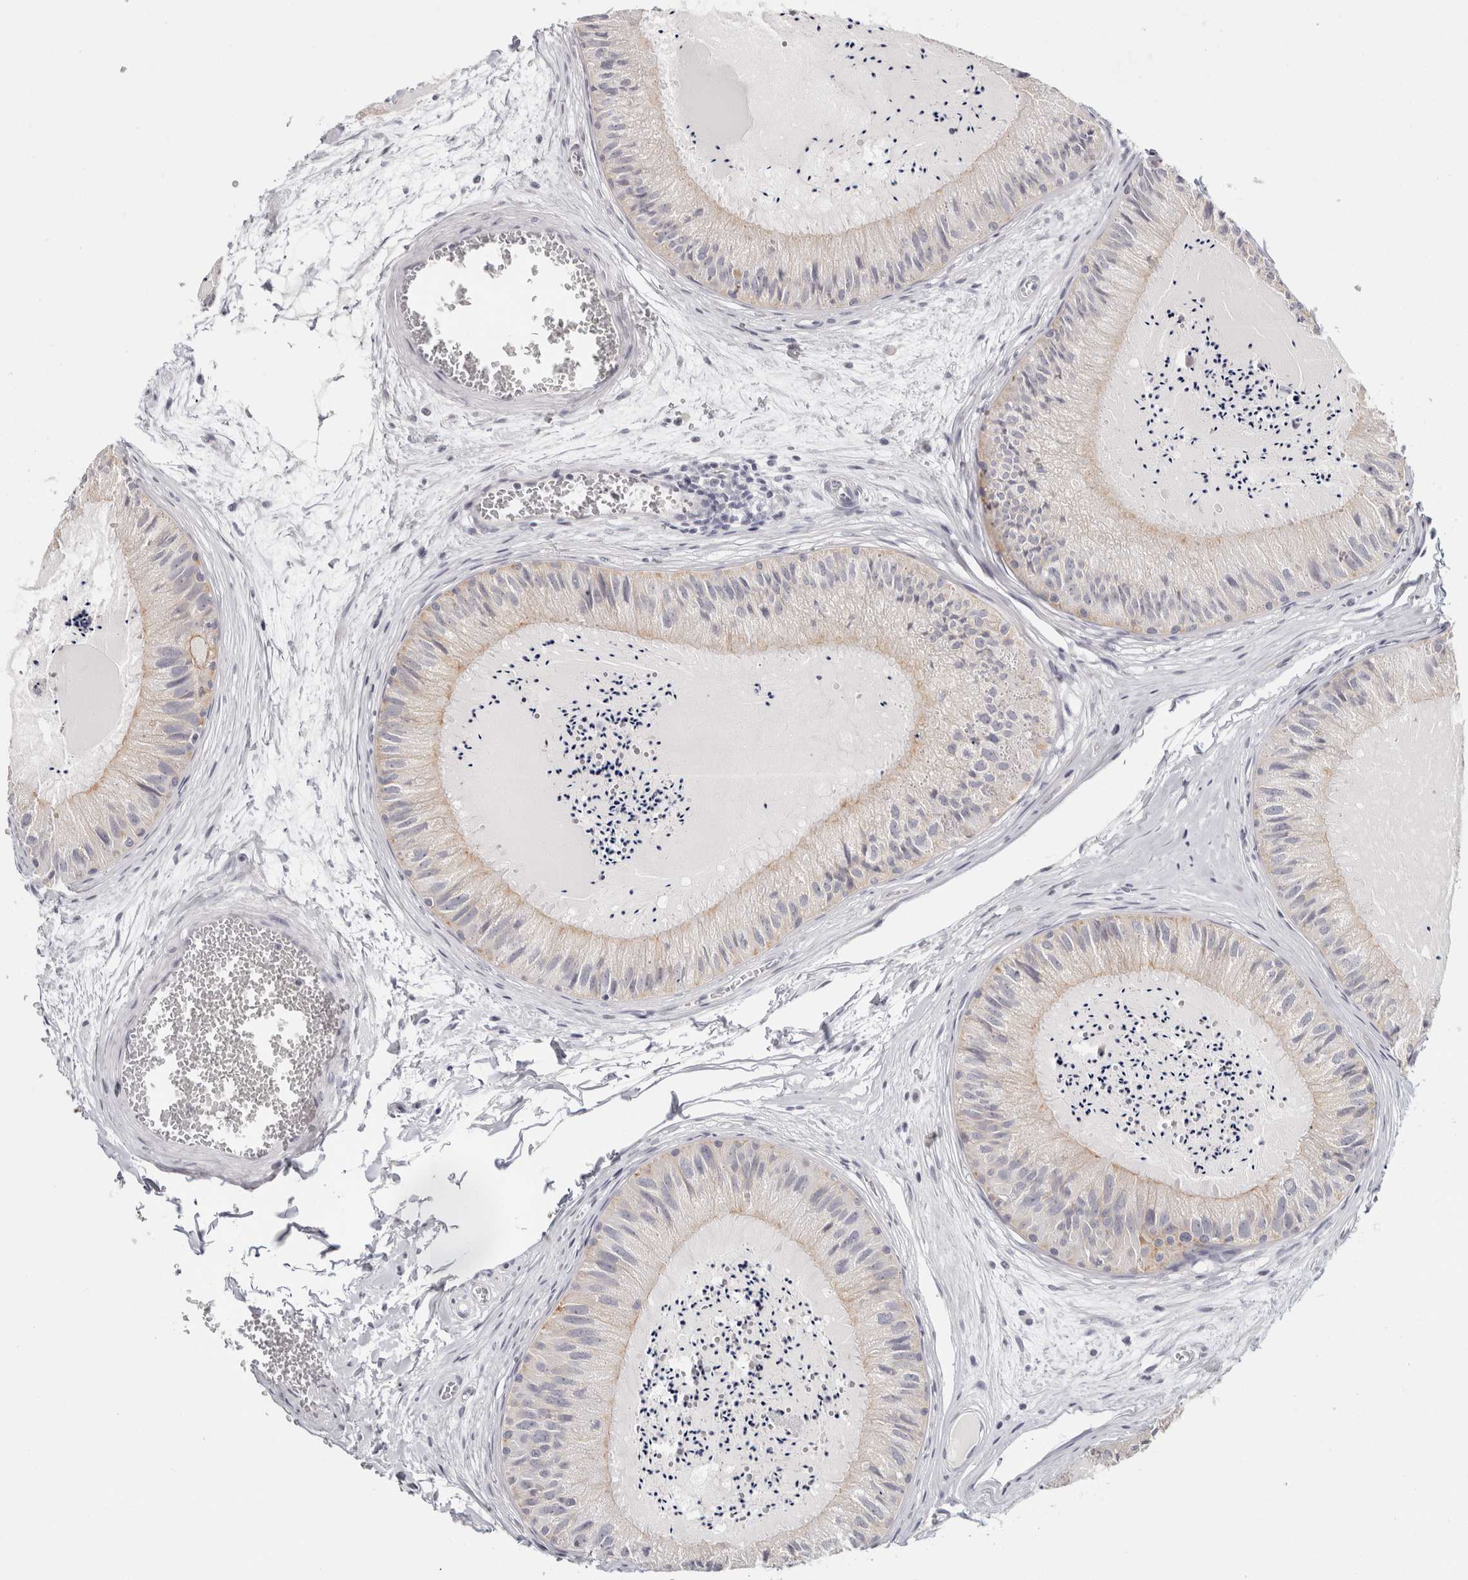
{"staining": {"intensity": "weak", "quantity": "<25%", "location": "cytoplasmic/membranous"}, "tissue": "epididymis", "cell_type": "Glandular cells", "image_type": "normal", "snomed": [{"axis": "morphology", "description": "Normal tissue, NOS"}, {"axis": "topography", "description": "Epididymis"}], "caption": "Immunohistochemistry of benign human epididymis shows no positivity in glandular cells. (DAB (3,3'-diaminobenzidine) immunohistochemistry visualized using brightfield microscopy, high magnification).", "gene": "RPH3AL", "patient": {"sex": "male", "age": 31}}